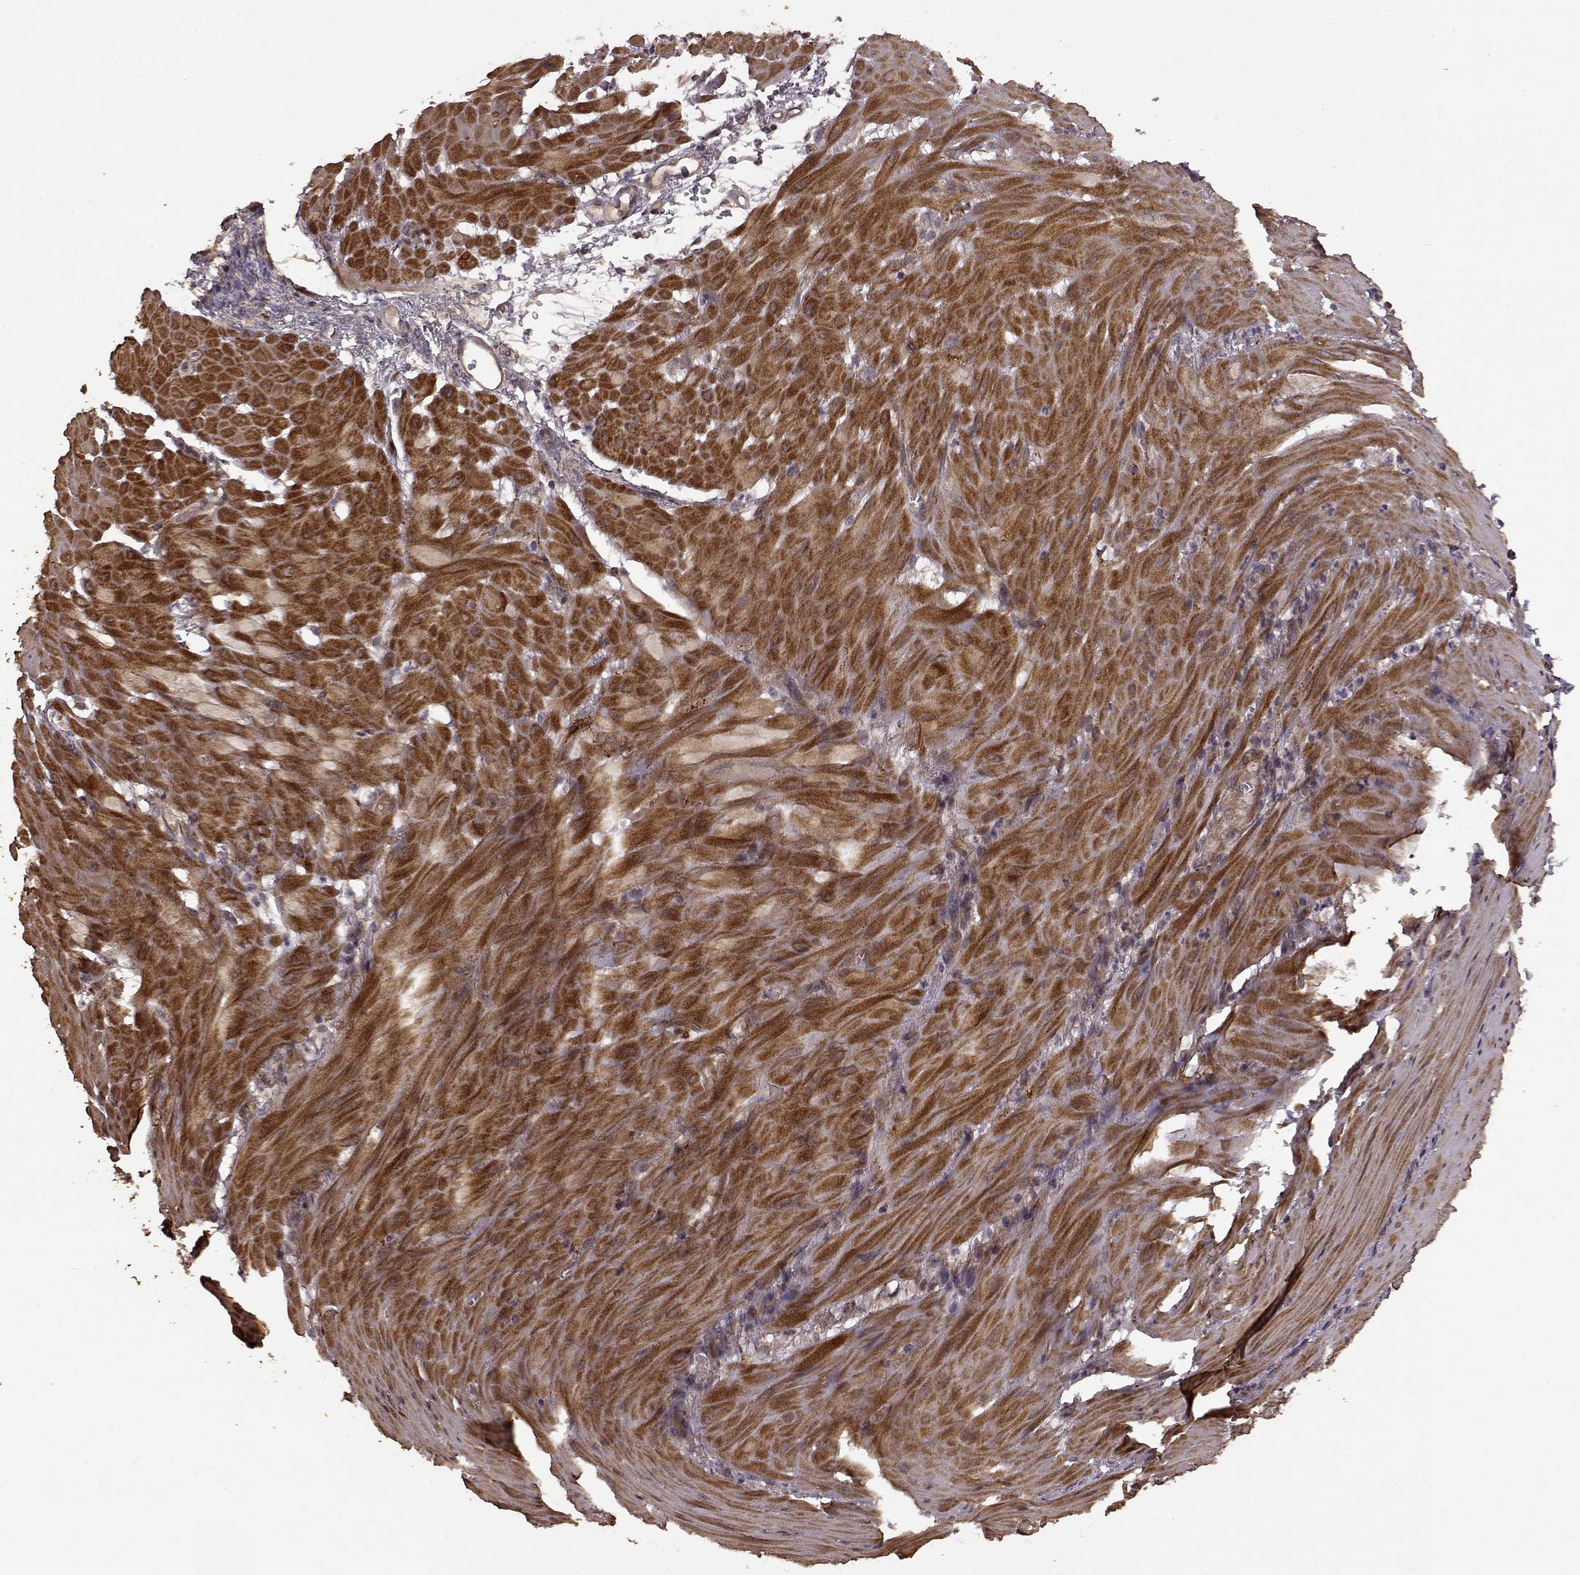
{"staining": {"intensity": "negative", "quantity": "none", "location": "none"}, "tissue": "stomach cancer", "cell_type": "Tumor cells", "image_type": "cancer", "snomed": [{"axis": "morphology", "description": "Normal tissue, NOS"}, {"axis": "morphology", "description": "Adenocarcinoma, NOS"}, {"axis": "topography", "description": "Esophagus"}, {"axis": "topography", "description": "Stomach, upper"}], "caption": "This photomicrograph is of stomach adenocarcinoma stained with immunohistochemistry to label a protein in brown with the nuclei are counter-stained blue. There is no positivity in tumor cells. Brightfield microscopy of immunohistochemistry stained with DAB (3,3'-diaminobenzidine) (brown) and hematoxylin (blue), captured at high magnification.", "gene": "FBXW11", "patient": {"sex": "male", "age": 74}}